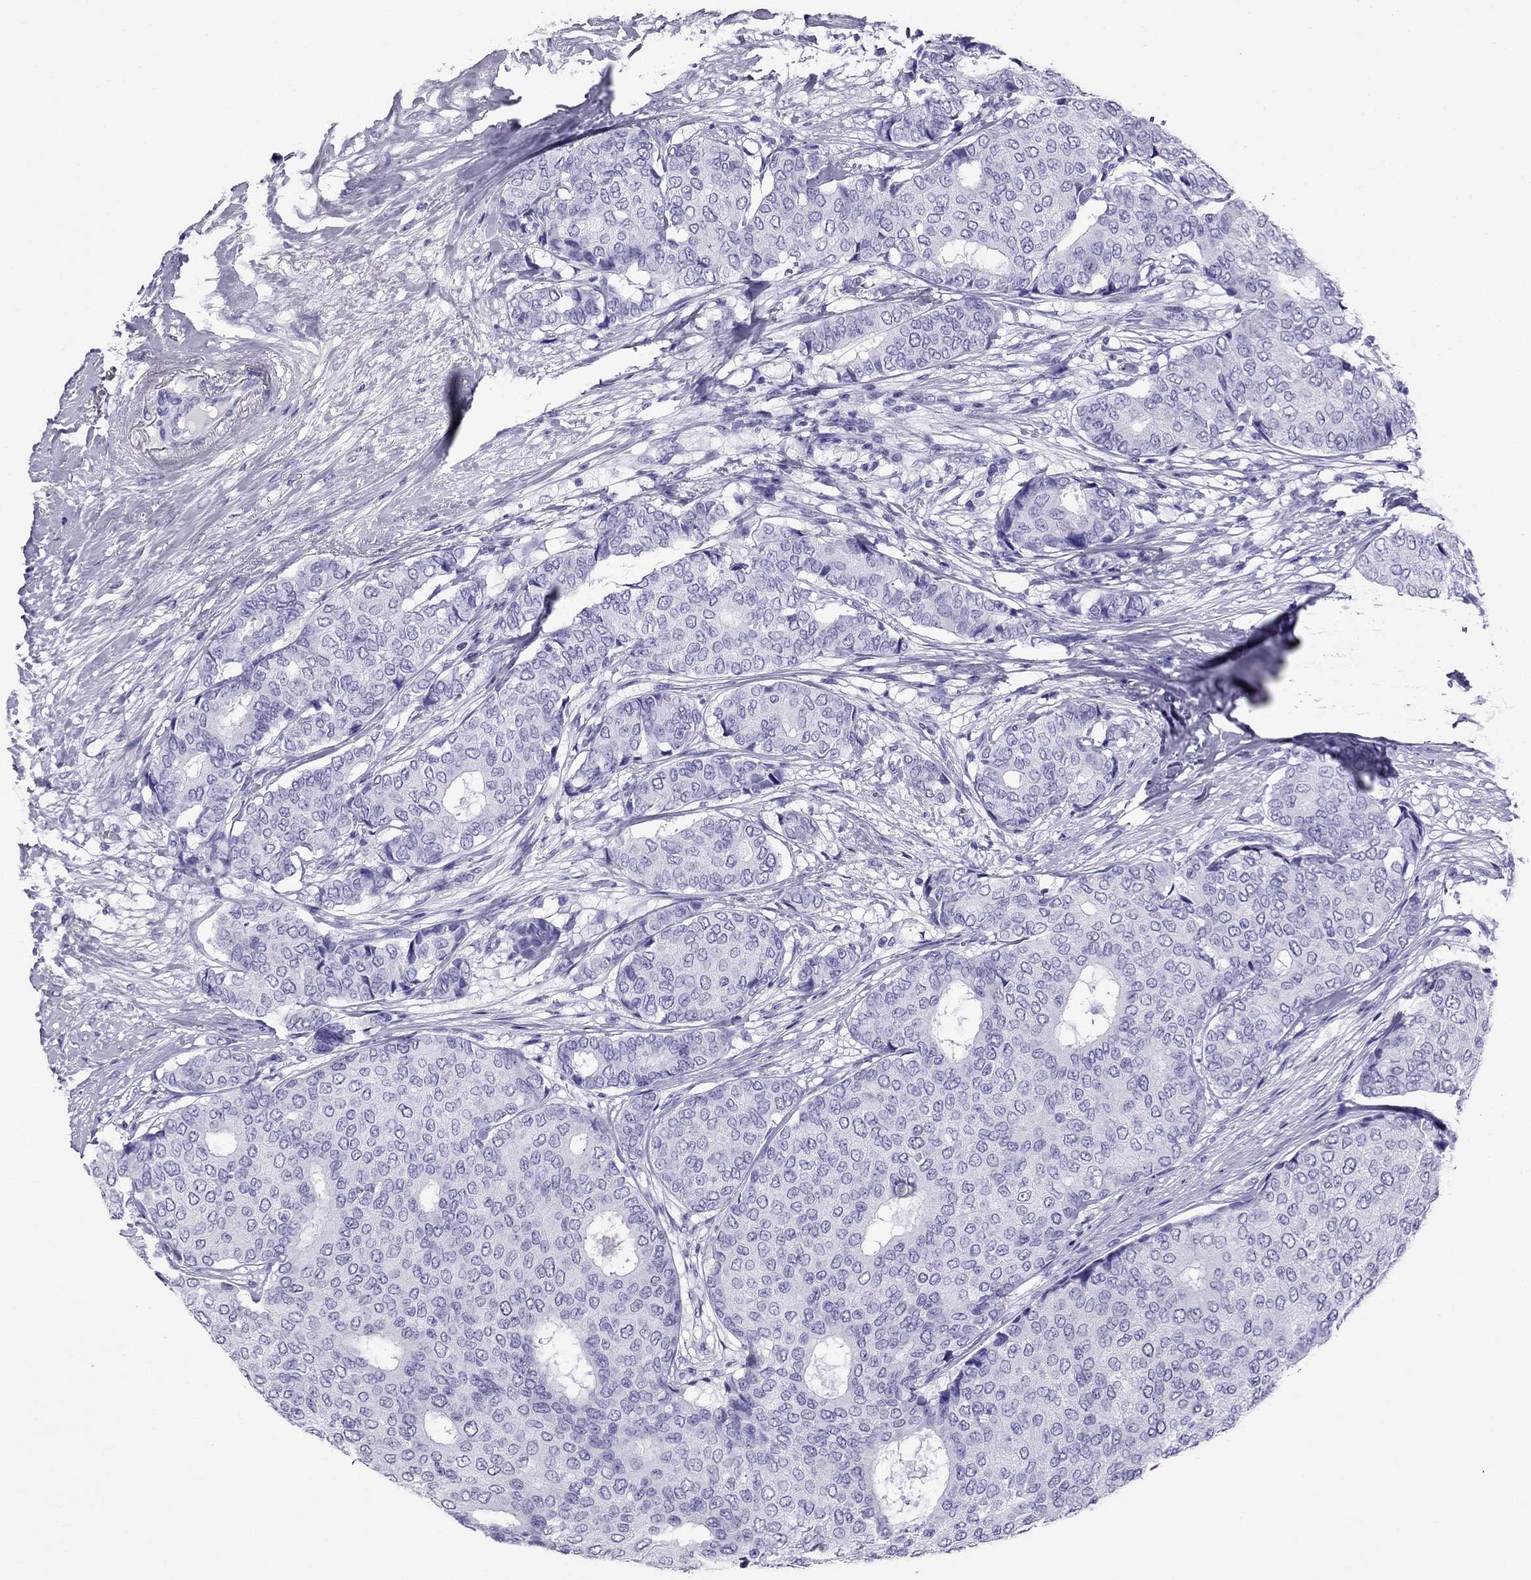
{"staining": {"intensity": "negative", "quantity": "none", "location": "none"}, "tissue": "breast cancer", "cell_type": "Tumor cells", "image_type": "cancer", "snomed": [{"axis": "morphology", "description": "Duct carcinoma"}, {"axis": "topography", "description": "Breast"}], "caption": "An immunohistochemistry (IHC) image of breast intraductal carcinoma is shown. There is no staining in tumor cells of breast intraductal carcinoma.", "gene": "SCART1", "patient": {"sex": "female", "age": 75}}